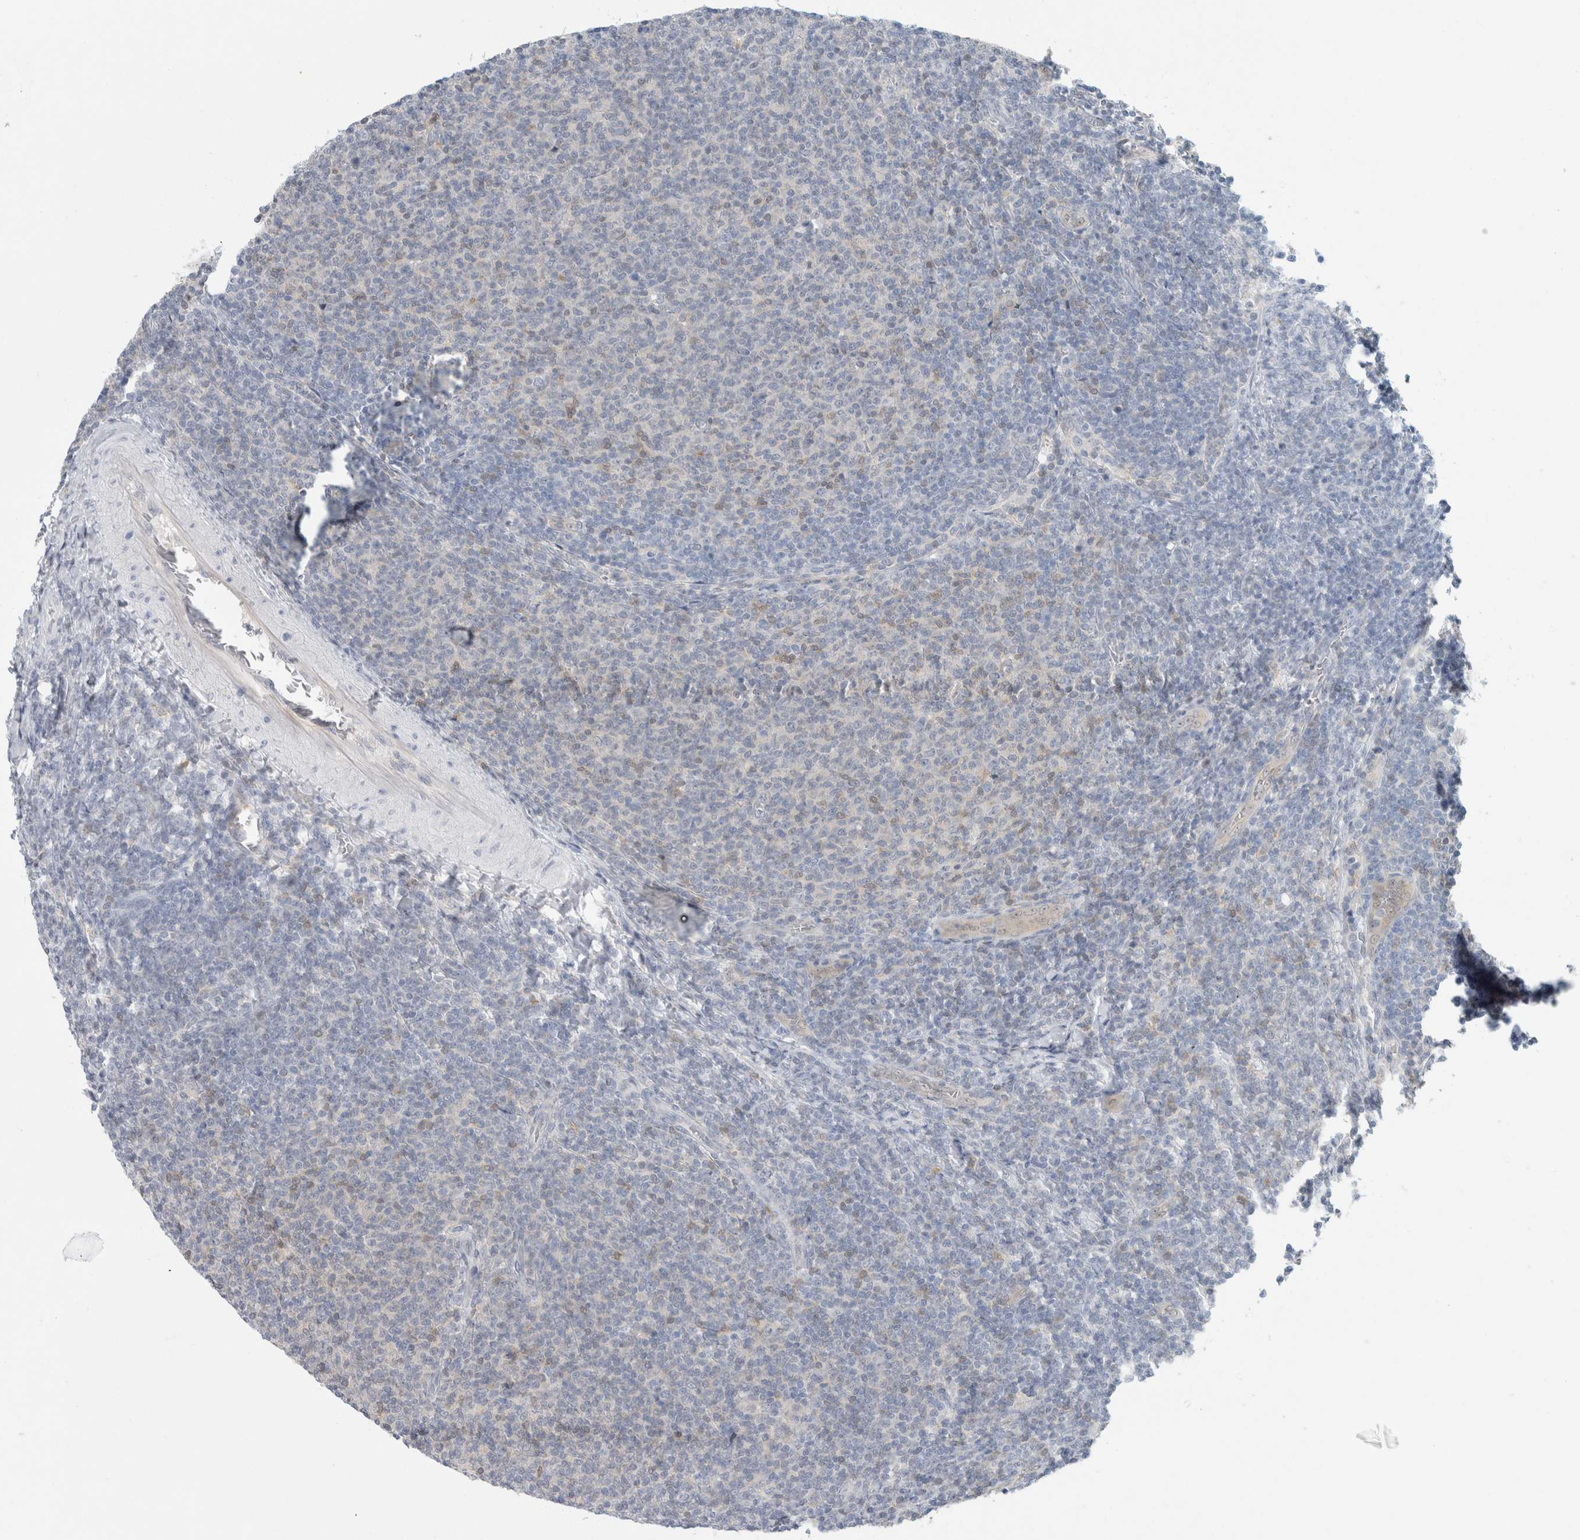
{"staining": {"intensity": "negative", "quantity": "none", "location": "none"}, "tissue": "lymphoma", "cell_type": "Tumor cells", "image_type": "cancer", "snomed": [{"axis": "morphology", "description": "Malignant lymphoma, non-Hodgkin's type, Low grade"}, {"axis": "topography", "description": "Lymph node"}], "caption": "There is no significant positivity in tumor cells of lymphoma. (DAB (3,3'-diaminobenzidine) immunohistochemistry, high magnification).", "gene": "CASP6", "patient": {"sex": "male", "age": 66}}